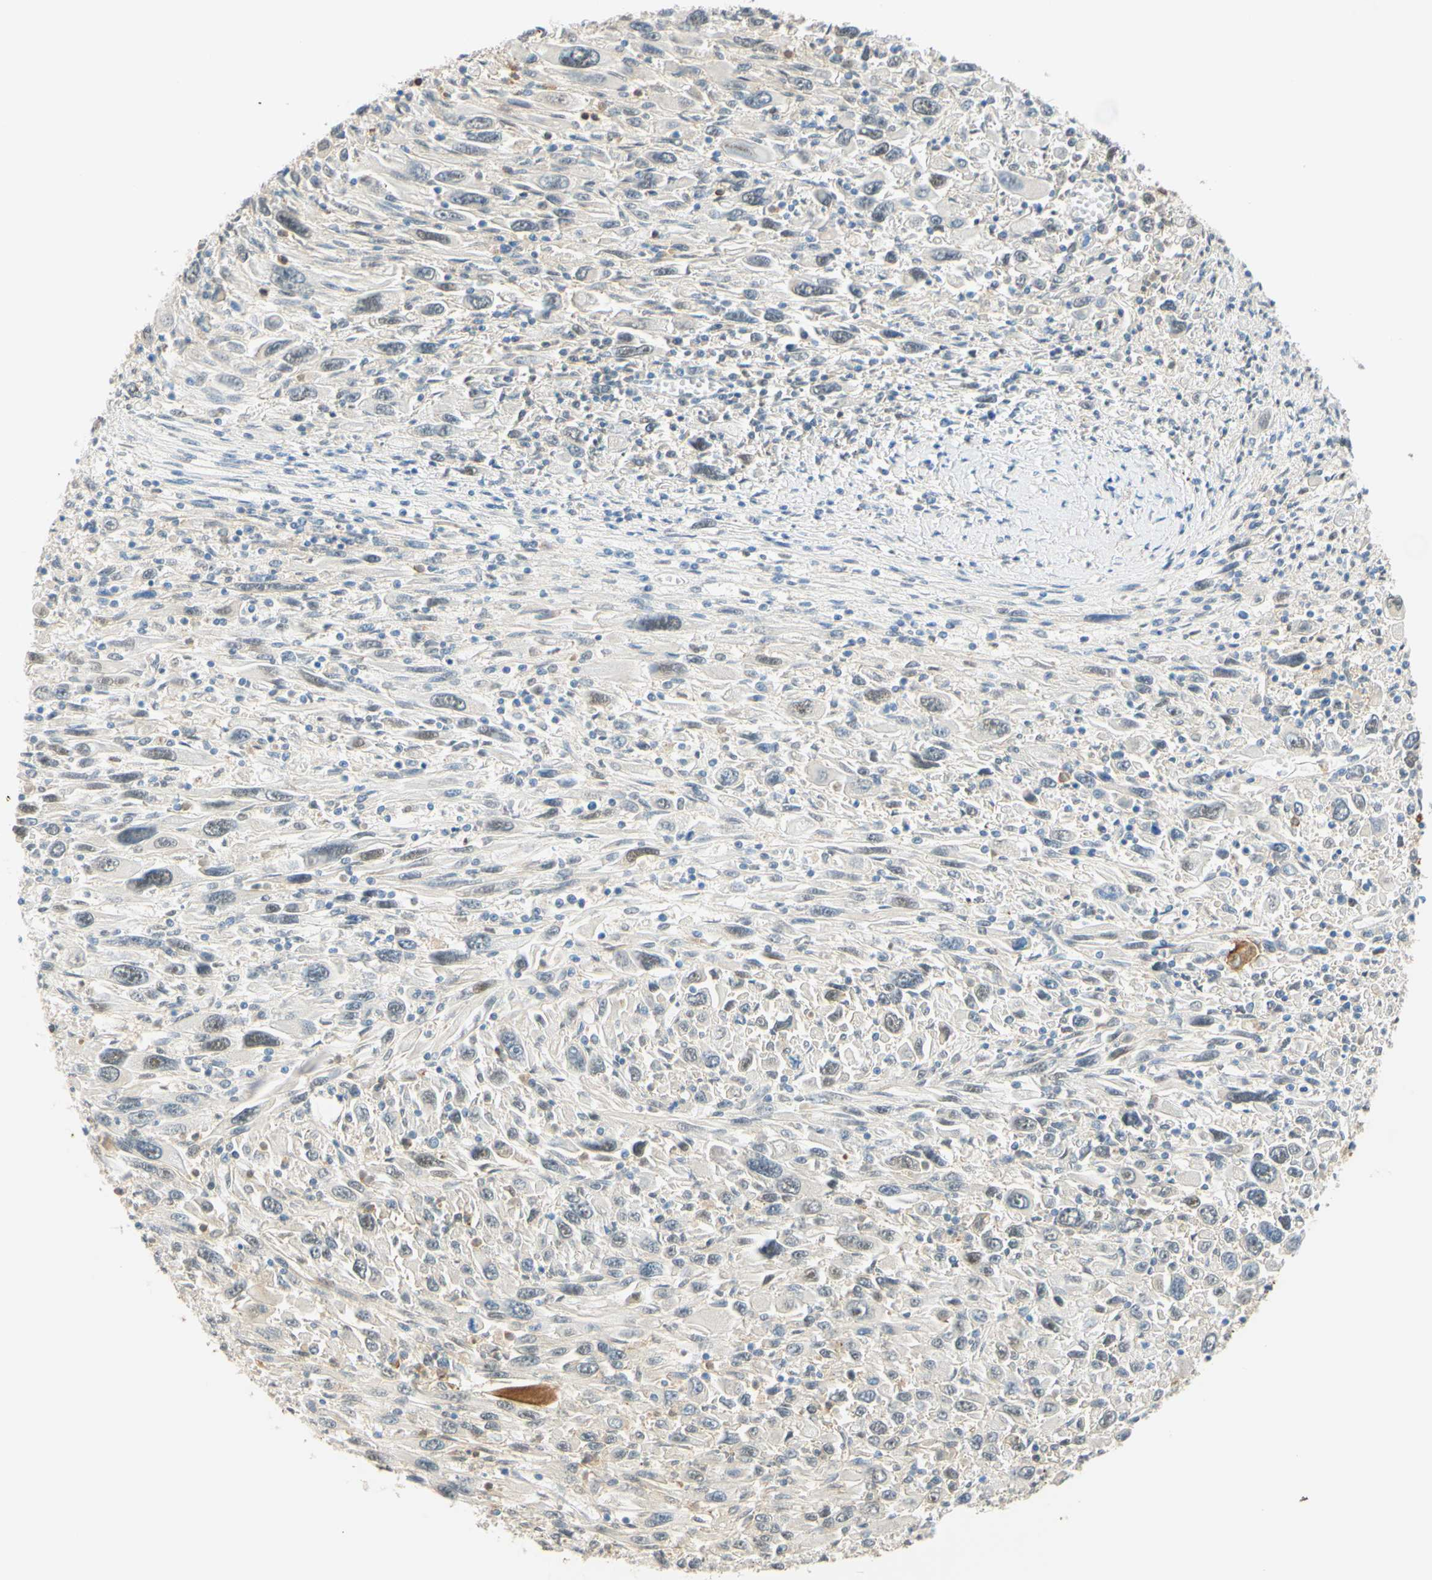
{"staining": {"intensity": "negative", "quantity": "none", "location": "none"}, "tissue": "melanoma", "cell_type": "Tumor cells", "image_type": "cancer", "snomed": [{"axis": "morphology", "description": "Malignant melanoma, Metastatic site"}, {"axis": "topography", "description": "Skin"}], "caption": "Malignant melanoma (metastatic site) stained for a protein using immunohistochemistry displays no expression tumor cells.", "gene": "TREM2", "patient": {"sex": "female", "age": 56}}